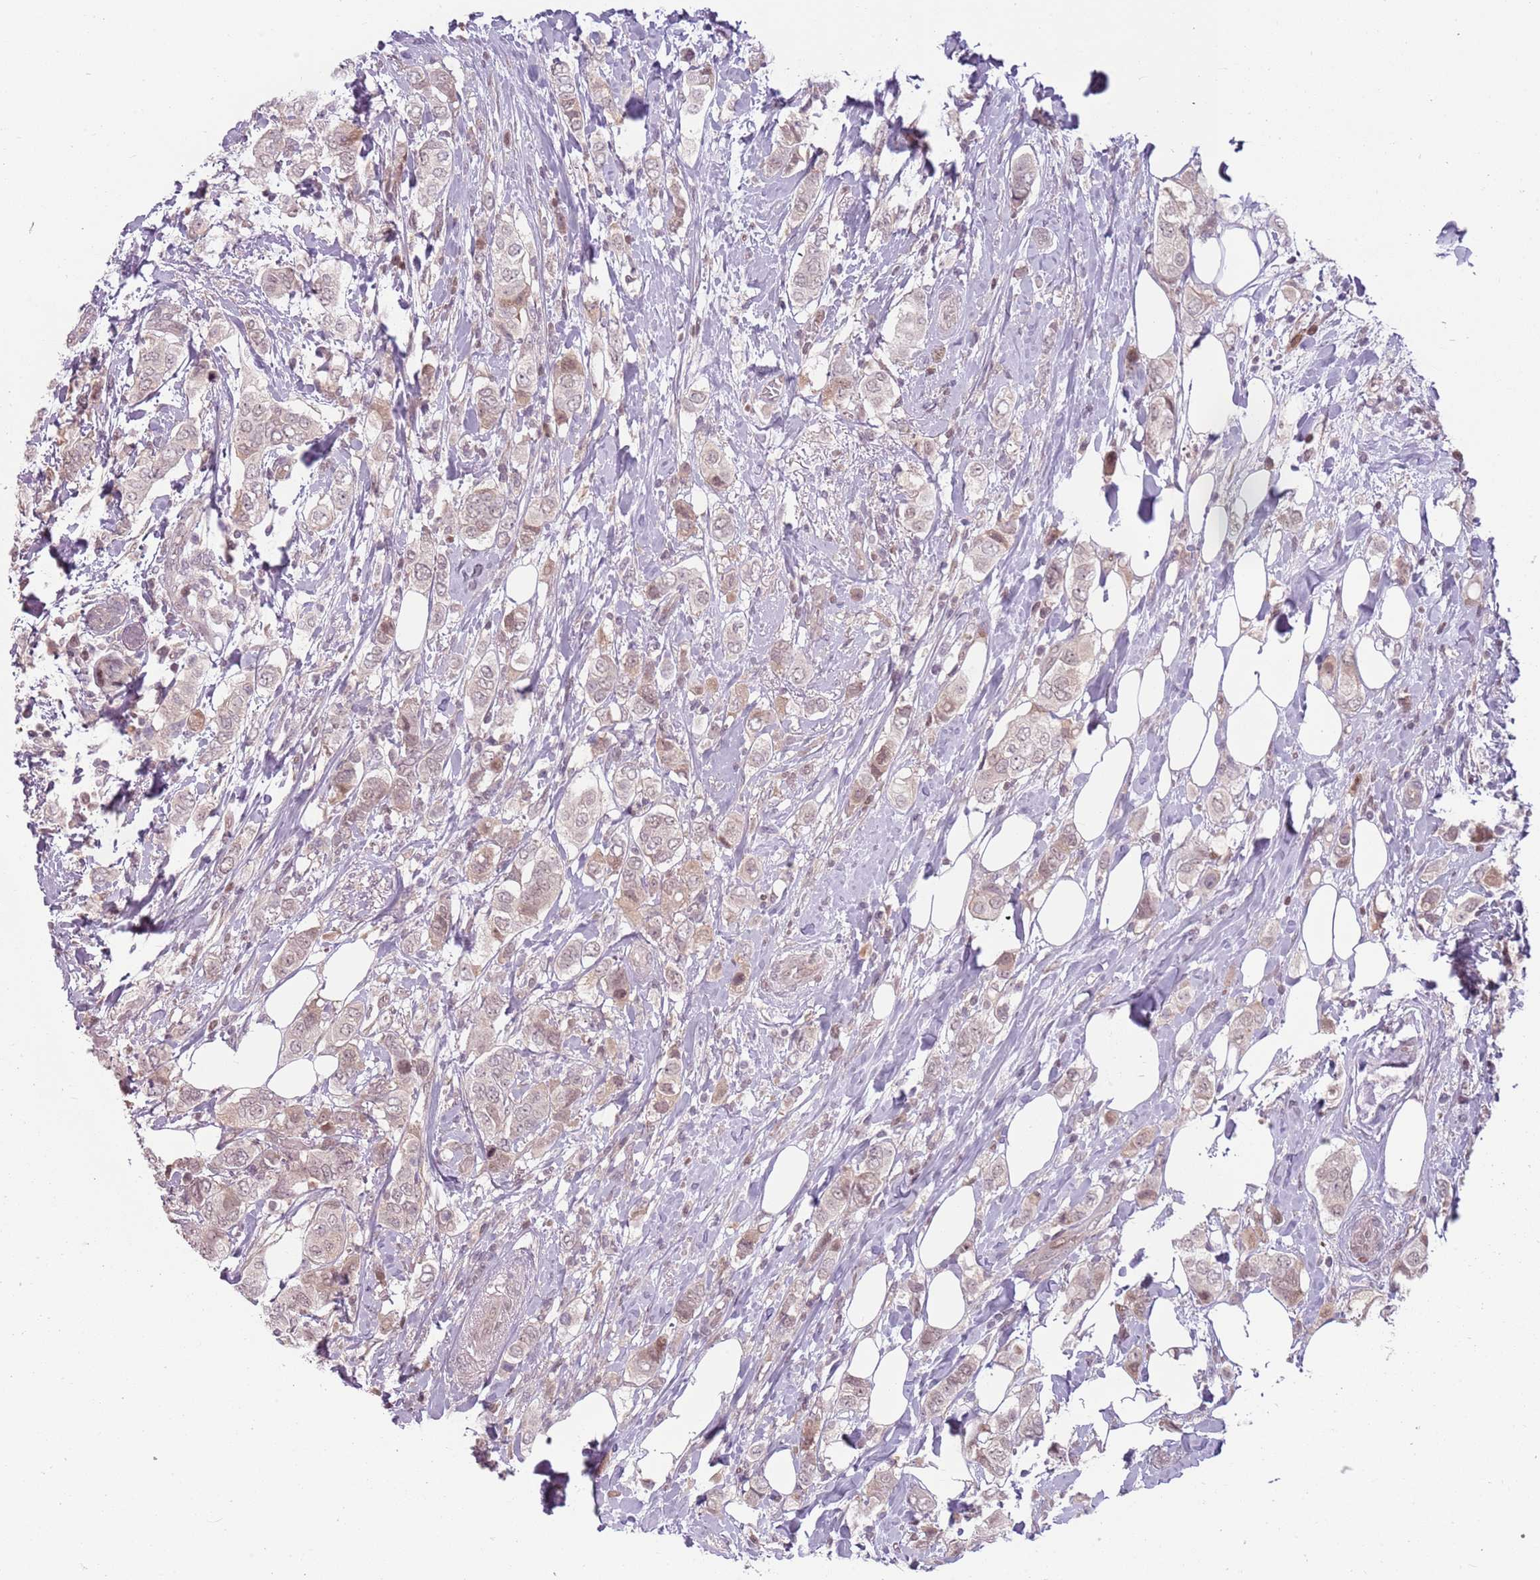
{"staining": {"intensity": "weak", "quantity": ">75%", "location": "cytoplasmic/membranous,nuclear"}, "tissue": "breast cancer", "cell_type": "Tumor cells", "image_type": "cancer", "snomed": [{"axis": "morphology", "description": "Lobular carcinoma"}, {"axis": "topography", "description": "Breast"}], "caption": "A histopathology image of human lobular carcinoma (breast) stained for a protein displays weak cytoplasmic/membranous and nuclear brown staining in tumor cells.", "gene": "ADGRG1", "patient": {"sex": "female", "age": 51}}